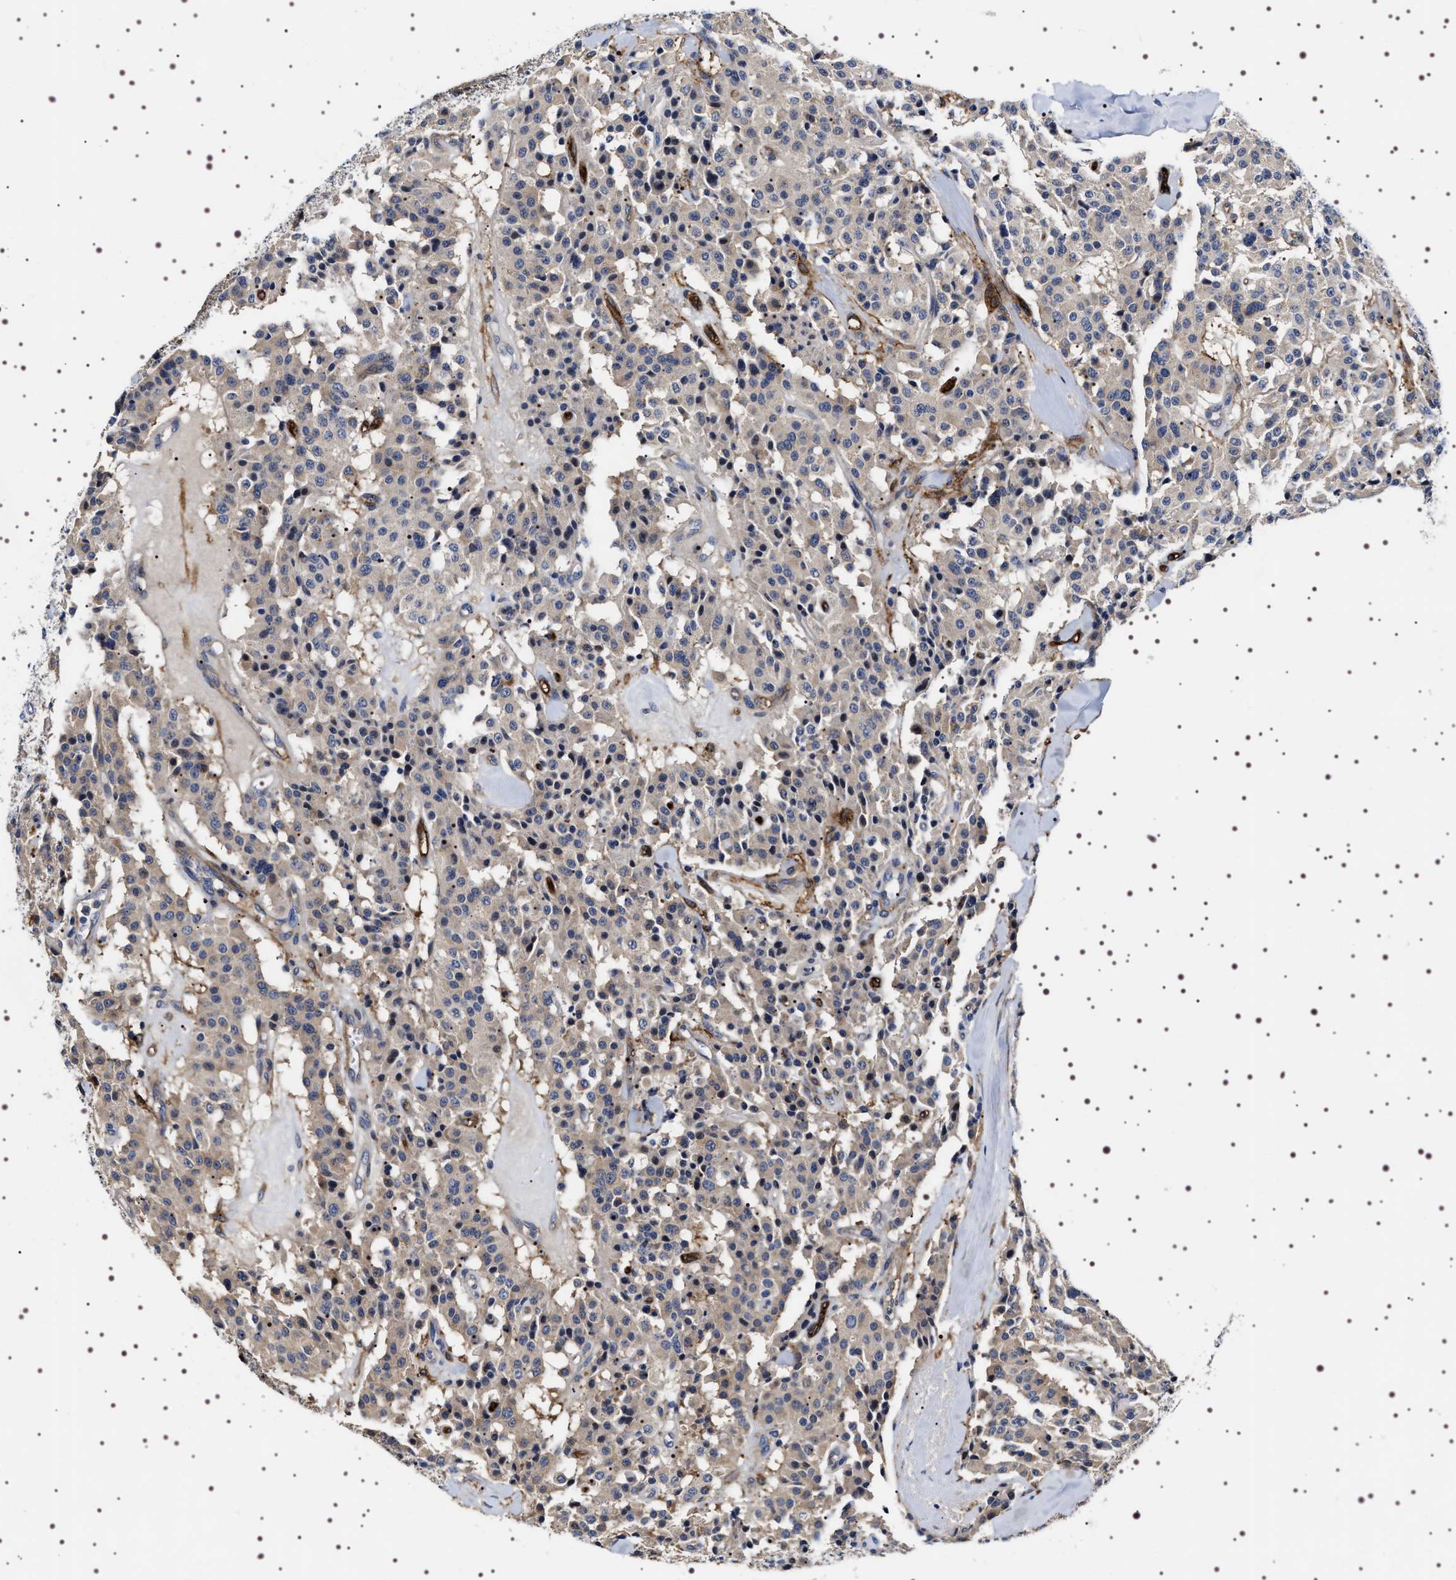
{"staining": {"intensity": "weak", "quantity": "25%-75%", "location": "cytoplasmic/membranous"}, "tissue": "carcinoid", "cell_type": "Tumor cells", "image_type": "cancer", "snomed": [{"axis": "morphology", "description": "Carcinoid, malignant, NOS"}, {"axis": "topography", "description": "Lung"}], "caption": "Immunohistochemistry of human carcinoid exhibits low levels of weak cytoplasmic/membranous staining in about 25%-75% of tumor cells.", "gene": "ALPL", "patient": {"sex": "male", "age": 30}}